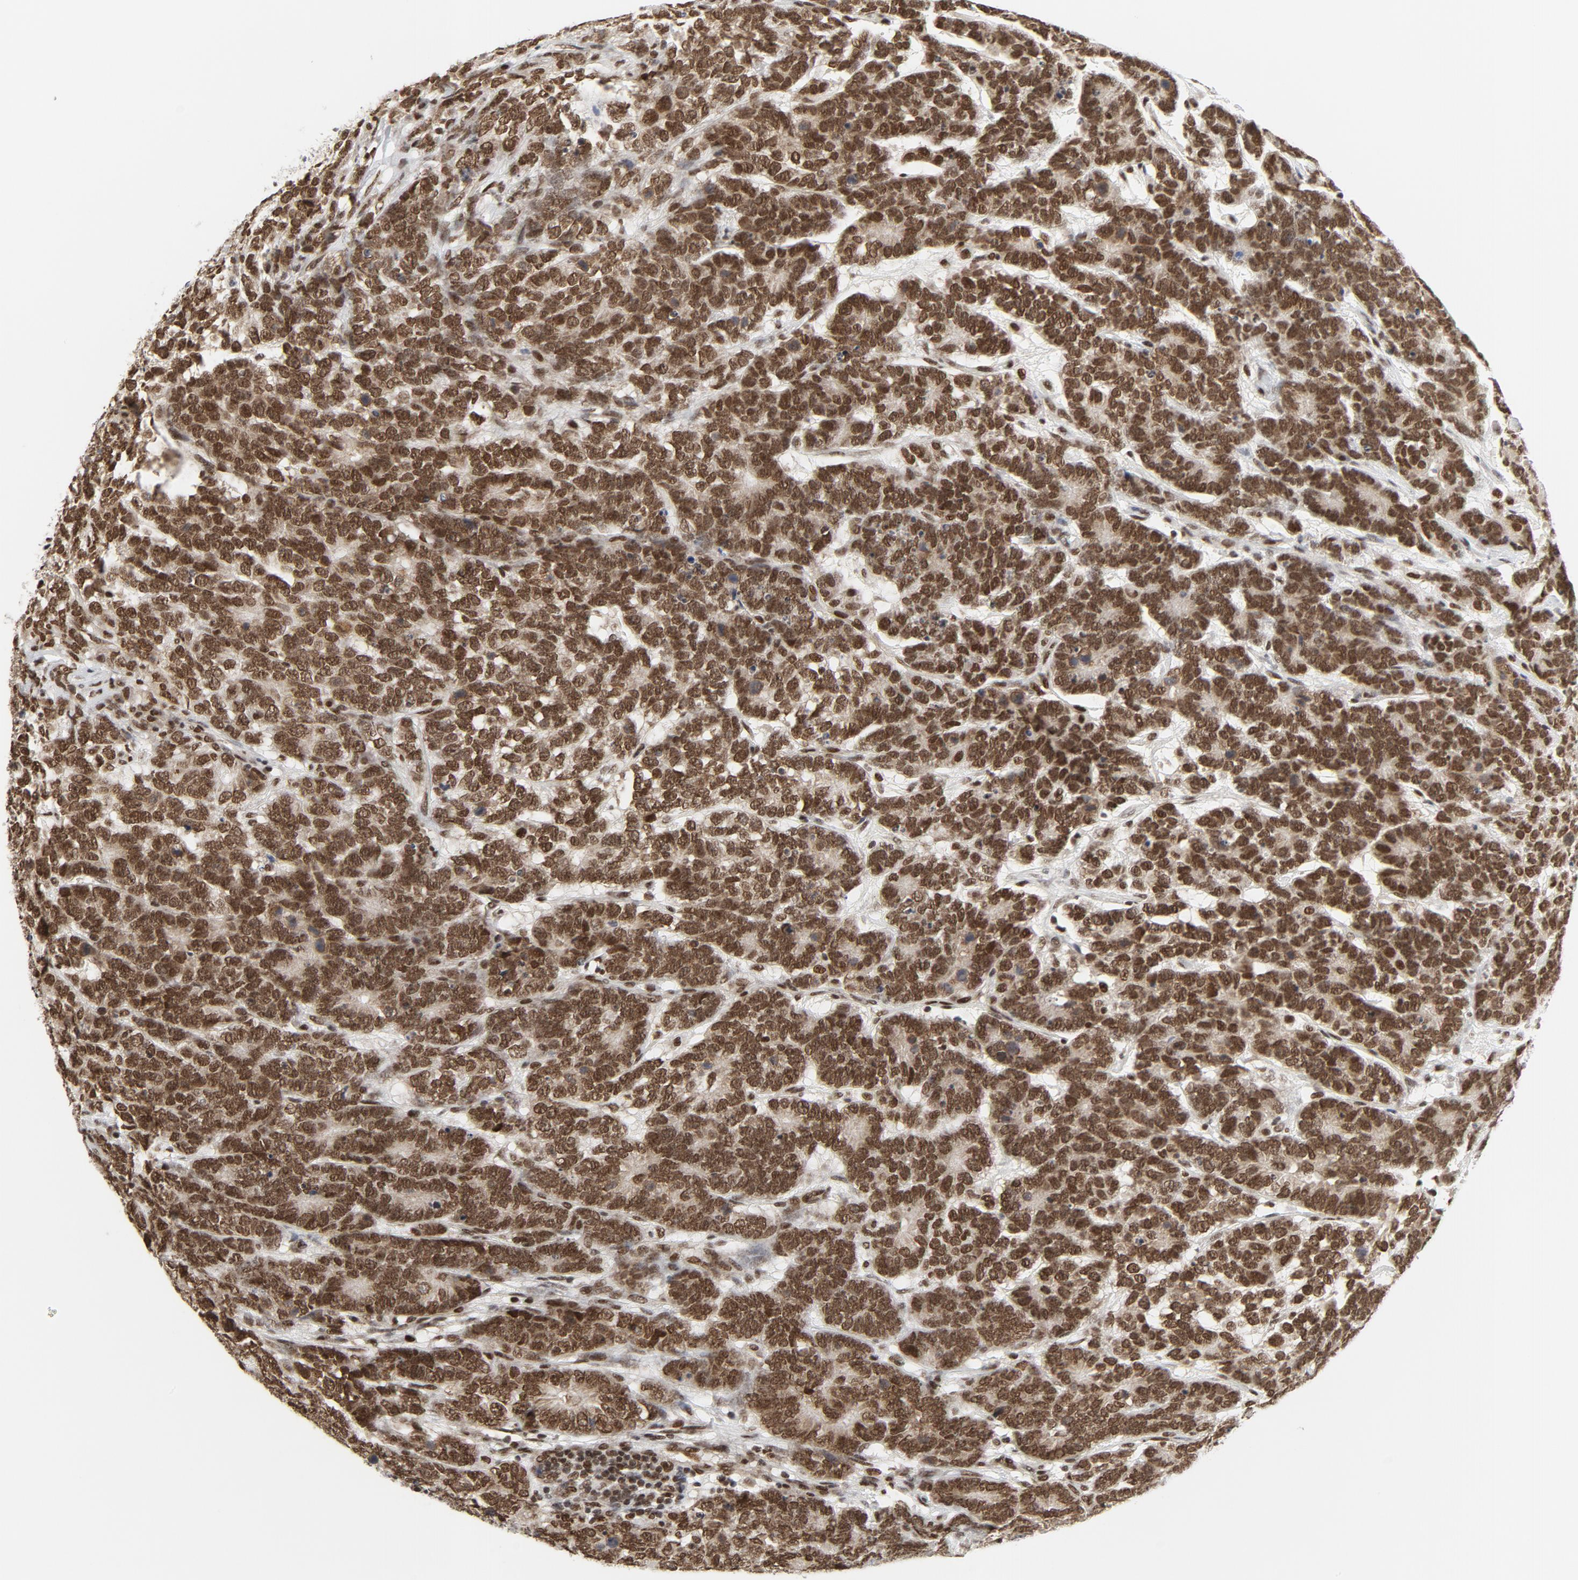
{"staining": {"intensity": "strong", "quantity": ">75%", "location": "nuclear"}, "tissue": "testis cancer", "cell_type": "Tumor cells", "image_type": "cancer", "snomed": [{"axis": "morphology", "description": "Carcinoma, Embryonal, NOS"}, {"axis": "topography", "description": "Testis"}], "caption": "Testis cancer (embryonal carcinoma) stained with DAB (3,3'-diaminobenzidine) immunohistochemistry (IHC) reveals high levels of strong nuclear positivity in approximately >75% of tumor cells. (DAB IHC with brightfield microscopy, high magnification).", "gene": "ERCC1", "patient": {"sex": "male", "age": 26}}